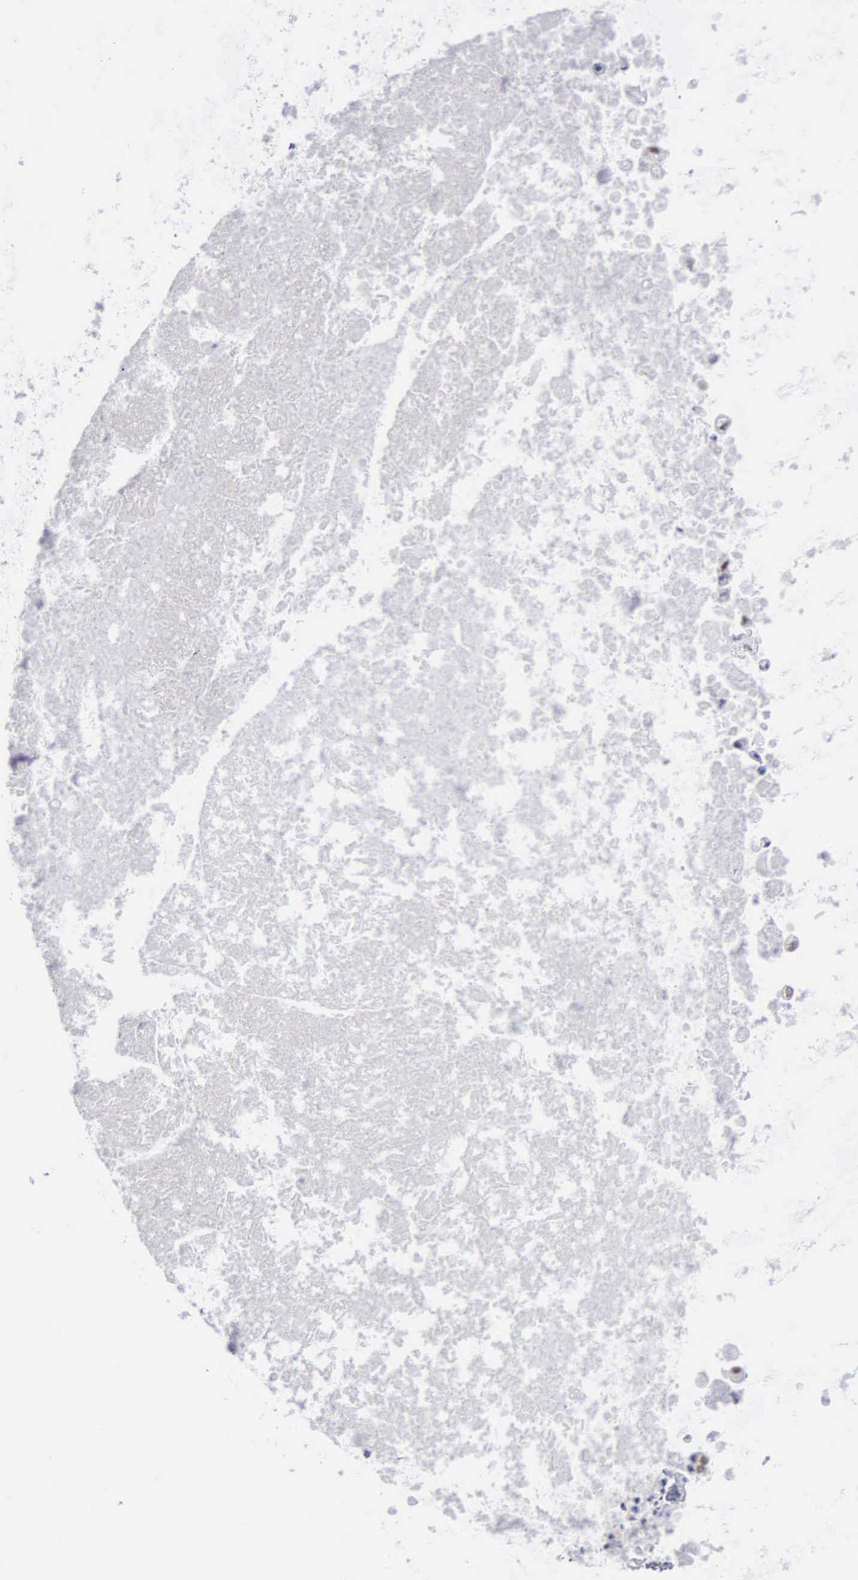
{"staining": {"intensity": "weak", "quantity": "25%-75%", "location": "nuclear"}, "tissue": "ovarian cancer", "cell_type": "Tumor cells", "image_type": "cancer", "snomed": [{"axis": "morphology", "description": "Cystadenocarcinoma, mucinous, NOS"}, {"axis": "topography", "description": "Ovary"}], "caption": "Ovarian cancer (mucinous cystadenocarcinoma) stained with a brown dye demonstrates weak nuclear positive staining in approximately 25%-75% of tumor cells.", "gene": "CCNG1", "patient": {"sex": "female", "age": 37}}